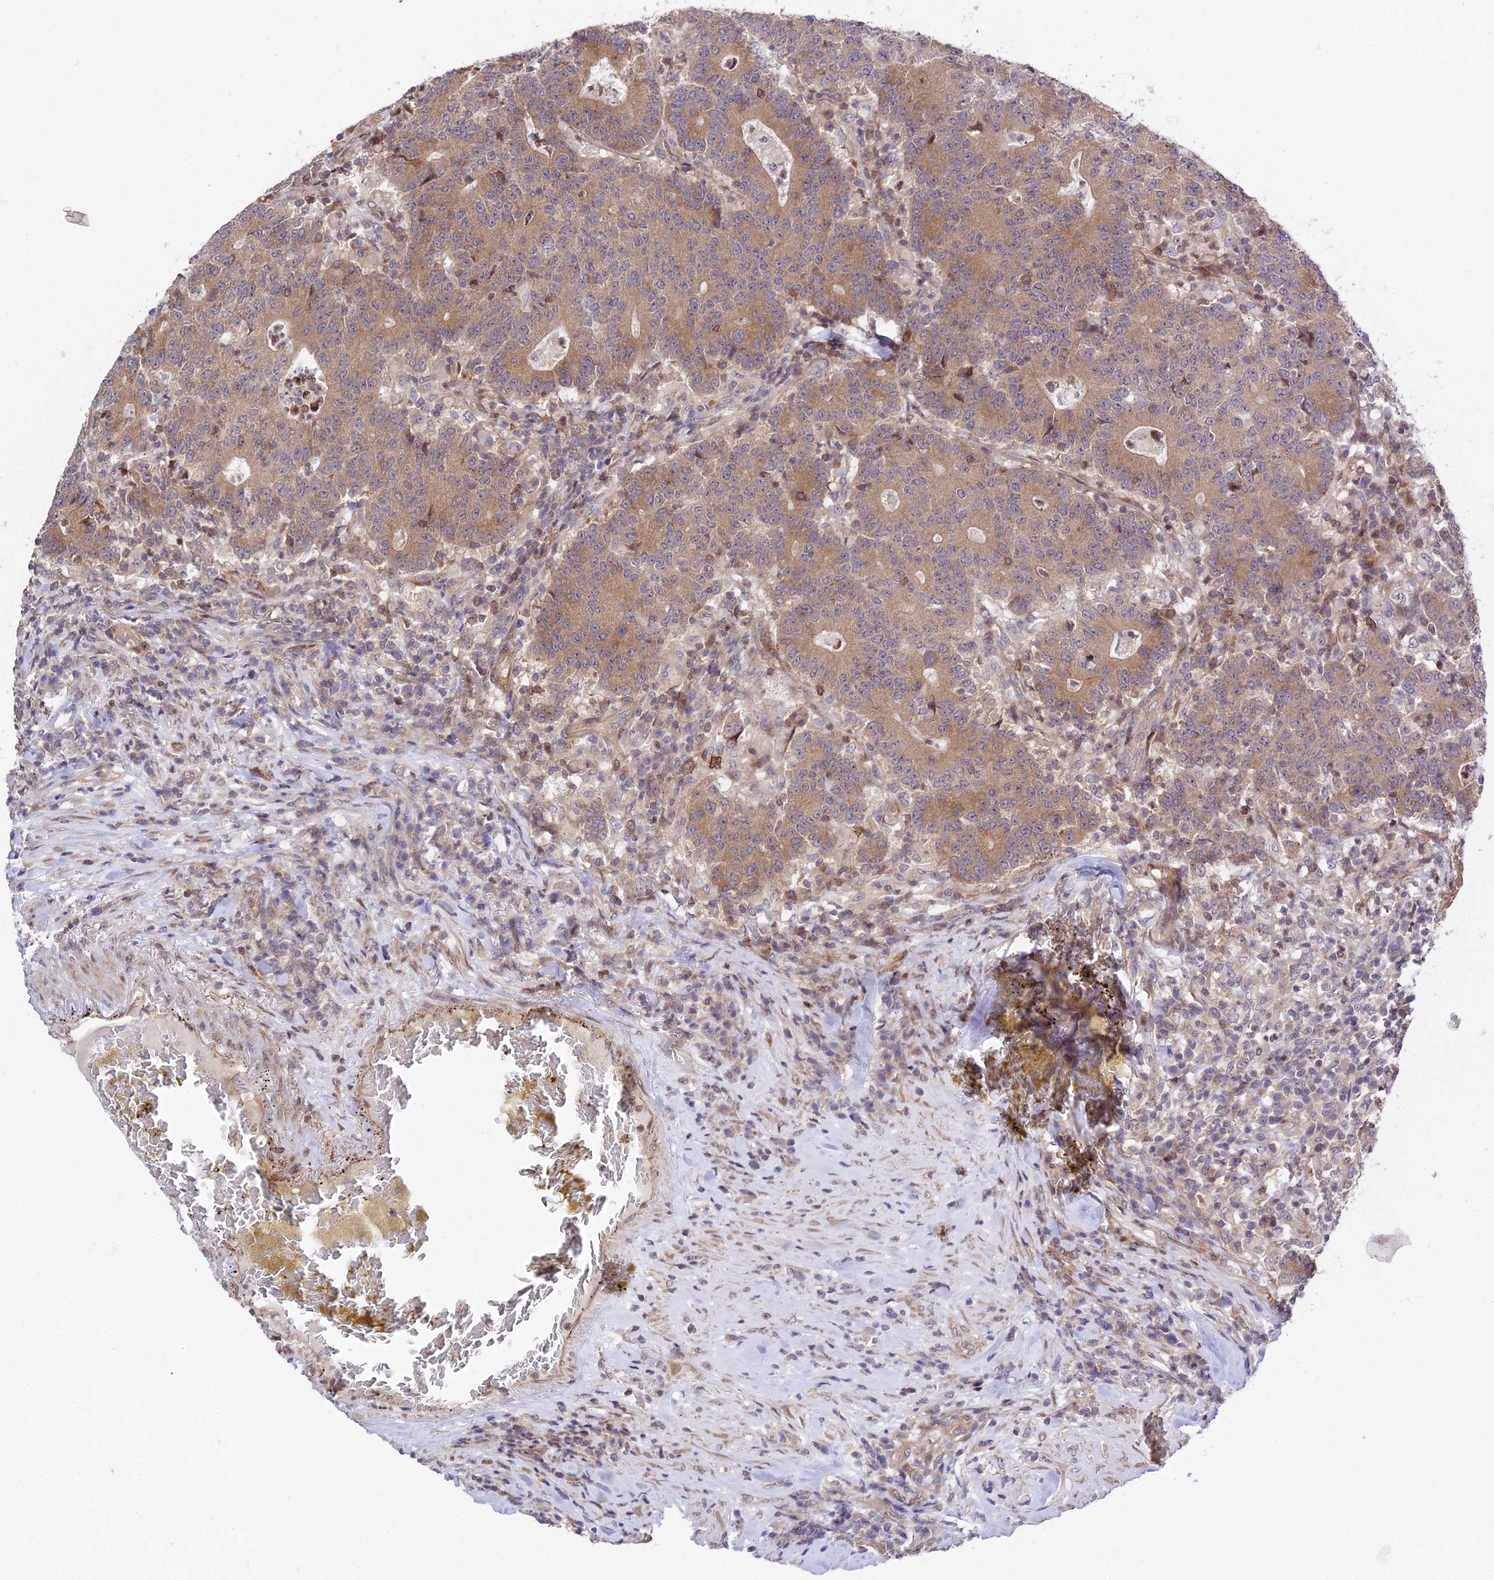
{"staining": {"intensity": "moderate", "quantity": ">75%", "location": "cytoplasmic/membranous"}, "tissue": "colorectal cancer", "cell_type": "Tumor cells", "image_type": "cancer", "snomed": [{"axis": "morphology", "description": "Adenocarcinoma, NOS"}, {"axis": "topography", "description": "Colon"}], "caption": "Moderate cytoplasmic/membranous protein positivity is seen in approximately >75% of tumor cells in colorectal cancer. (Stains: DAB in brown, nuclei in blue, Microscopy: brightfield microscopy at high magnification).", "gene": "SMG6", "patient": {"sex": "female", "age": 75}}